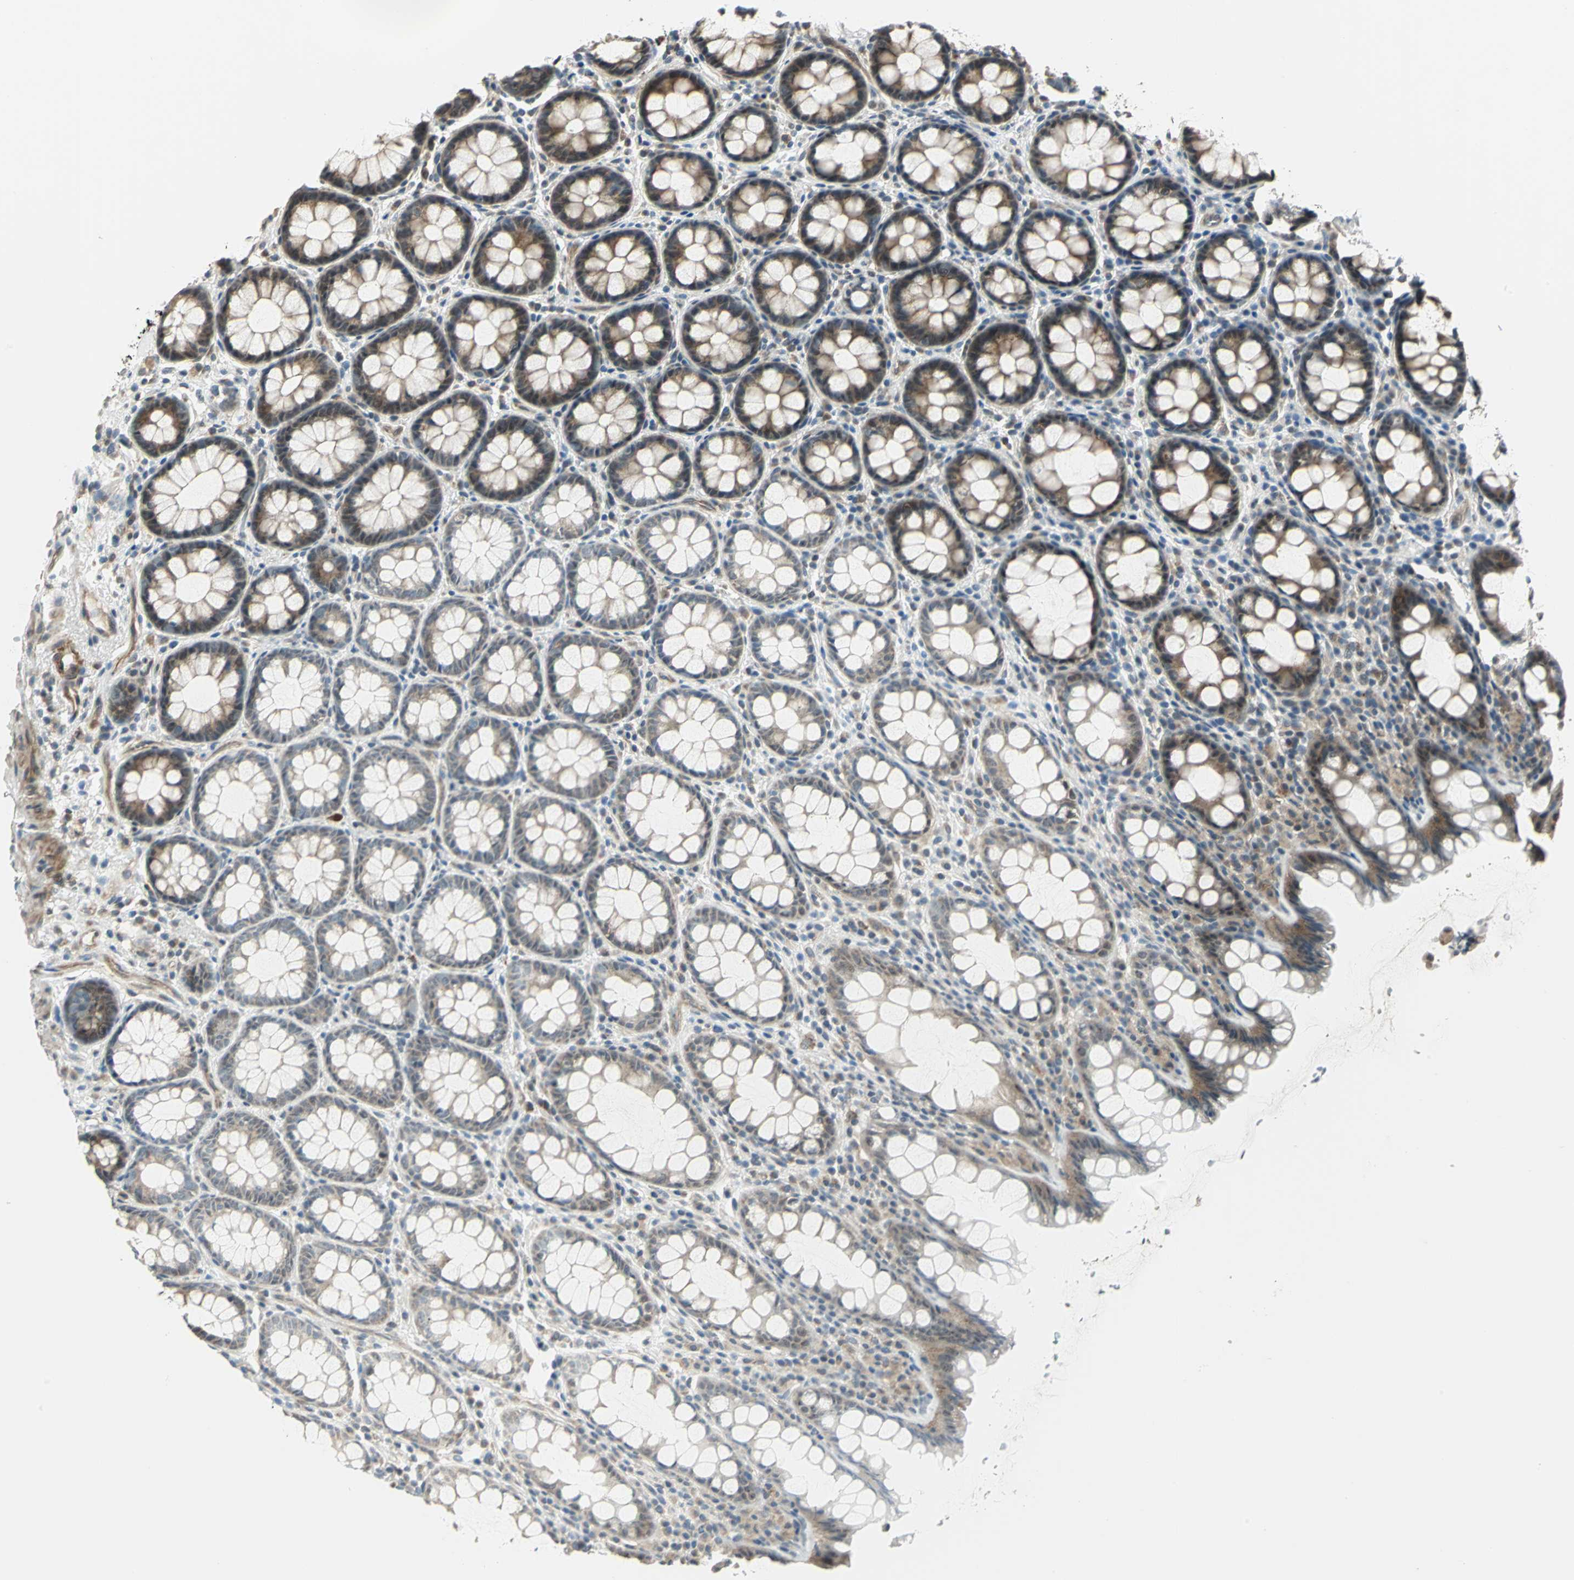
{"staining": {"intensity": "moderate", "quantity": ">75%", "location": "cytoplasmic/membranous"}, "tissue": "rectum", "cell_type": "Glandular cells", "image_type": "normal", "snomed": [{"axis": "morphology", "description": "Normal tissue, NOS"}, {"axis": "topography", "description": "Rectum"}], "caption": "The histopathology image reveals immunohistochemical staining of unremarkable rectum. There is moderate cytoplasmic/membranous positivity is present in approximately >75% of glandular cells.", "gene": "PLAGL2", "patient": {"sex": "male", "age": 92}}